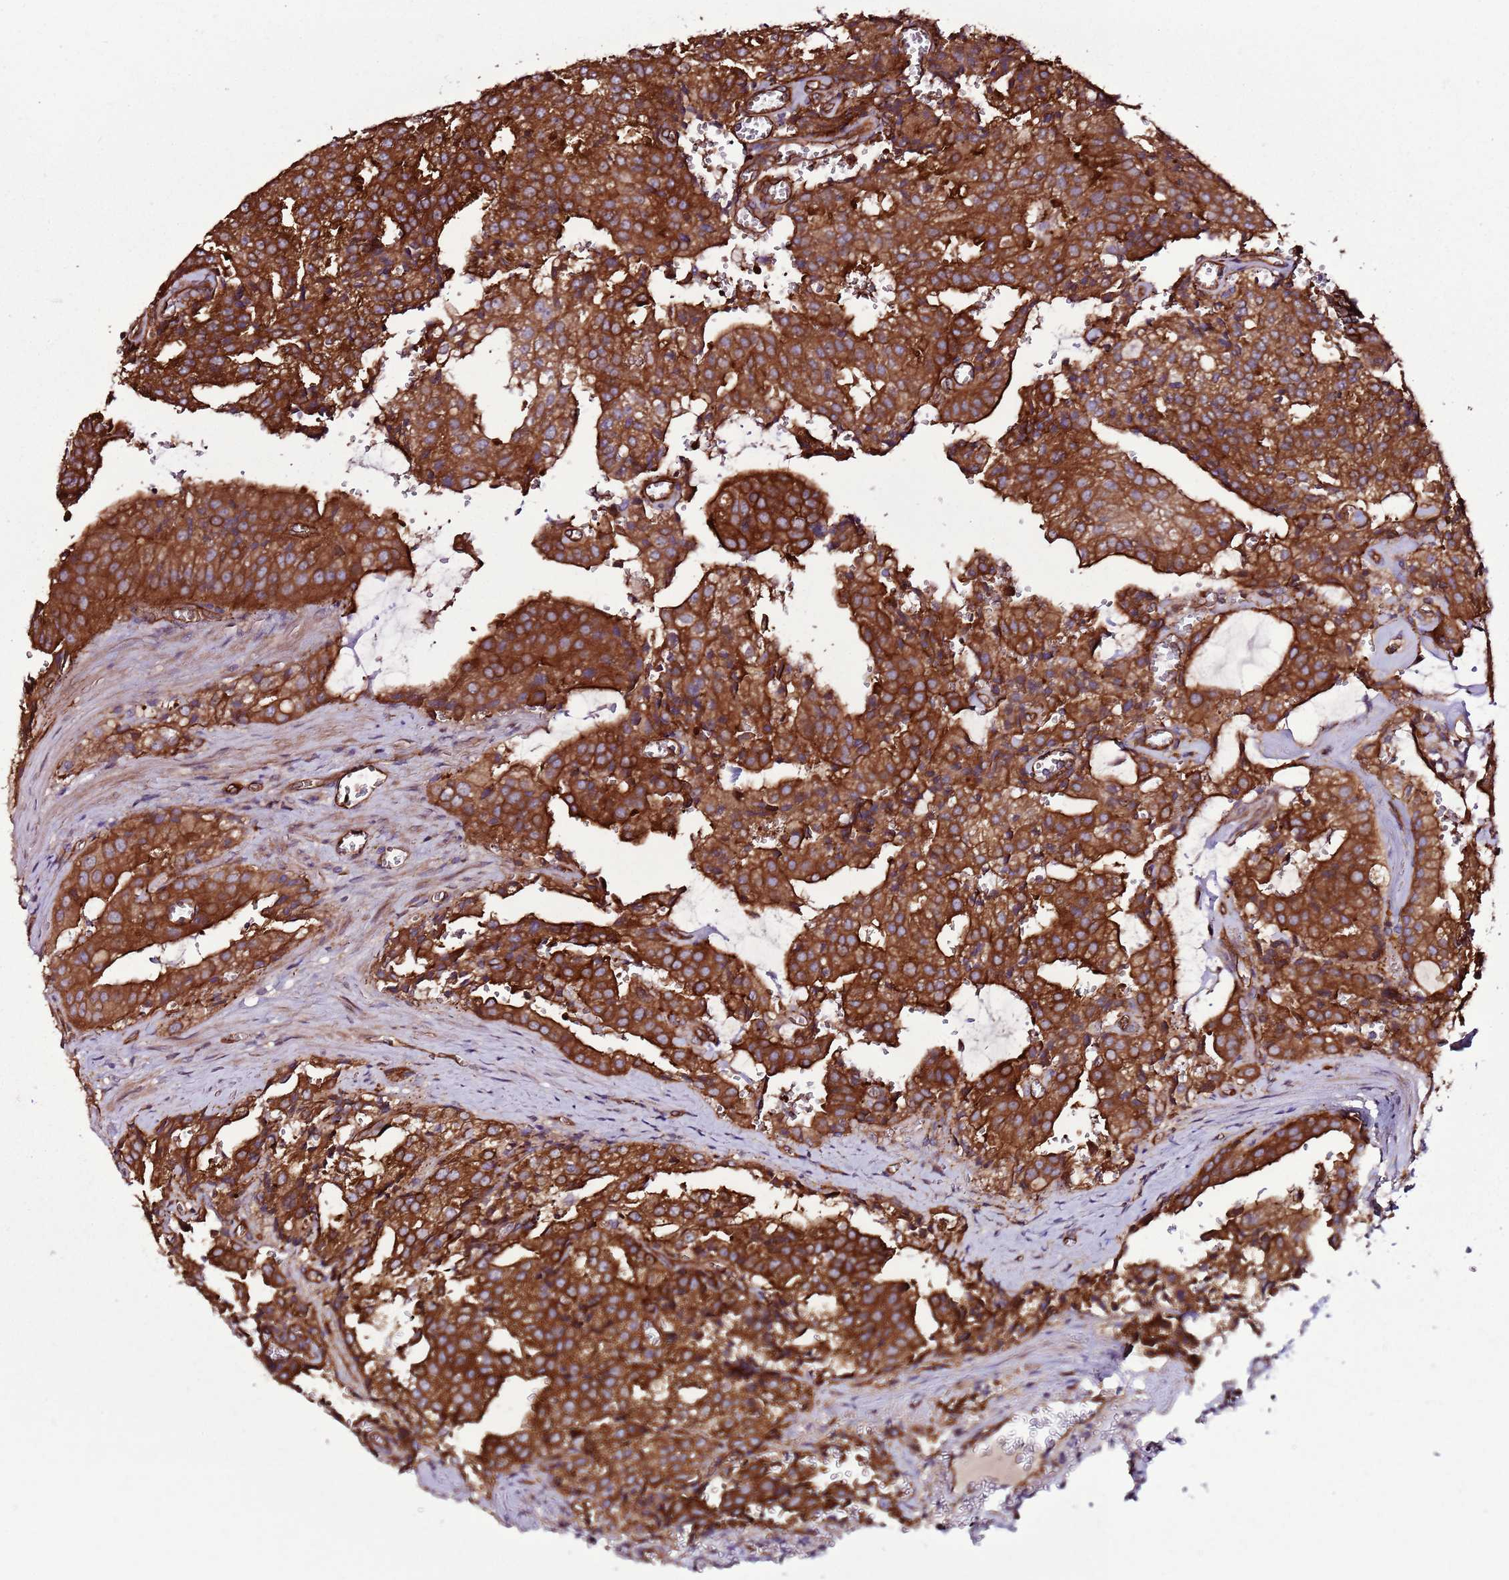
{"staining": {"intensity": "strong", "quantity": ">75%", "location": "cytoplasmic/membranous"}, "tissue": "prostate cancer", "cell_type": "Tumor cells", "image_type": "cancer", "snomed": [{"axis": "morphology", "description": "Adenocarcinoma, High grade"}, {"axis": "topography", "description": "Prostate"}], "caption": "Immunohistochemical staining of prostate cancer (high-grade adenocarcinoma) exhibits strong cytoplasmic/membranous protein positivity in about >75% of tumor cells.", "gene": "ZNF827", "patient": {"sex": "male", "age": 68}}